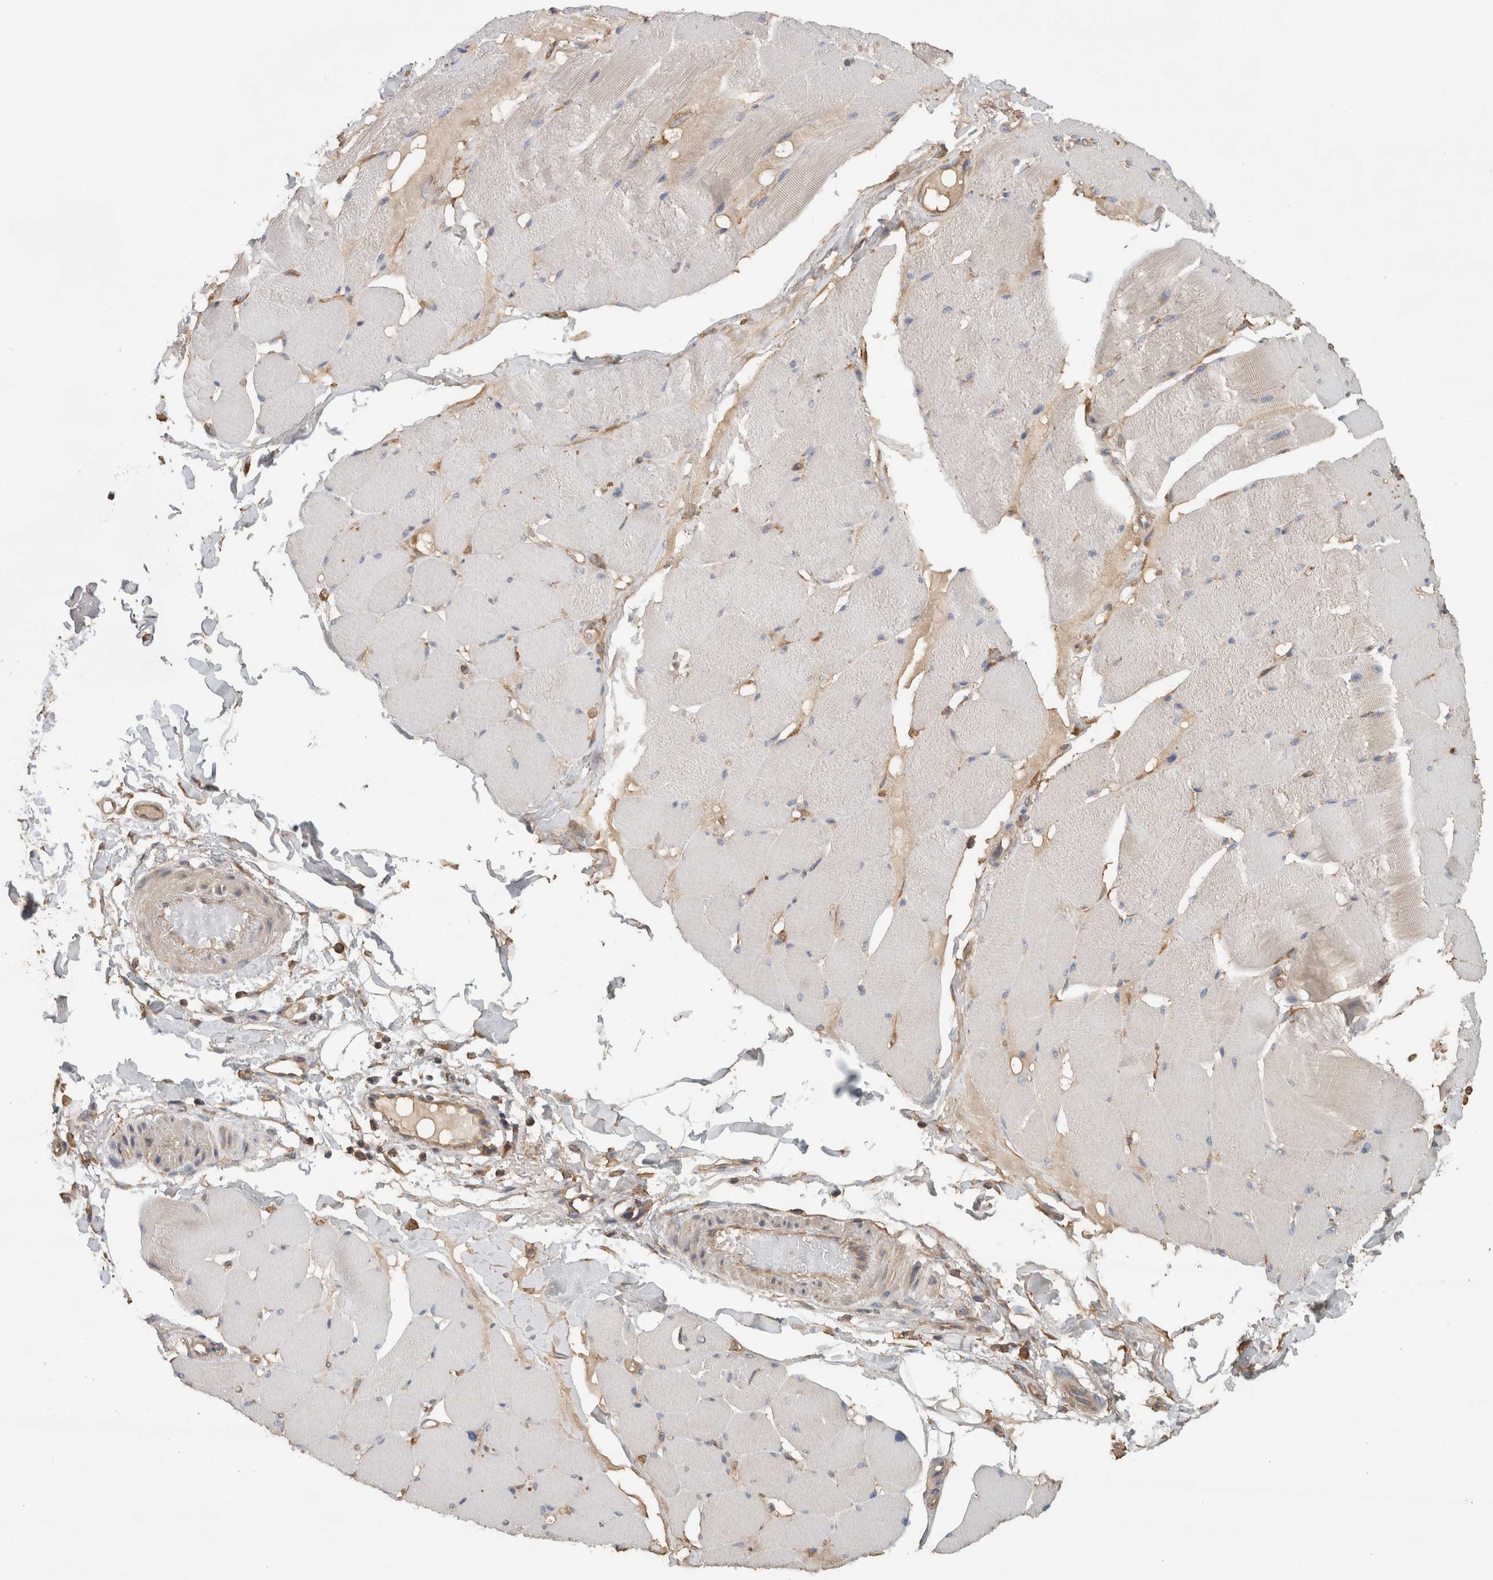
{"staining": {"intensity": "negative", "quantity": "none", "location": "none"}, "tissue": "skeletal muscle", "cell_type": "Myocytes", "image_type": "normal", "snomed": [{"axis": "morphology", "description": "Normal tissue, NOS"}, {"axis": "topography", "description": "Skin"}, {"axis": "topography", "description": "Skeletal muscle"}], "caption": "This is a micrograph of immunohistochemistry staining of benign skeletal muscle, which shows no positivity in myocytes.", "gene": "EIF4G3", "patient": {"sex": "male", "age": 83}}